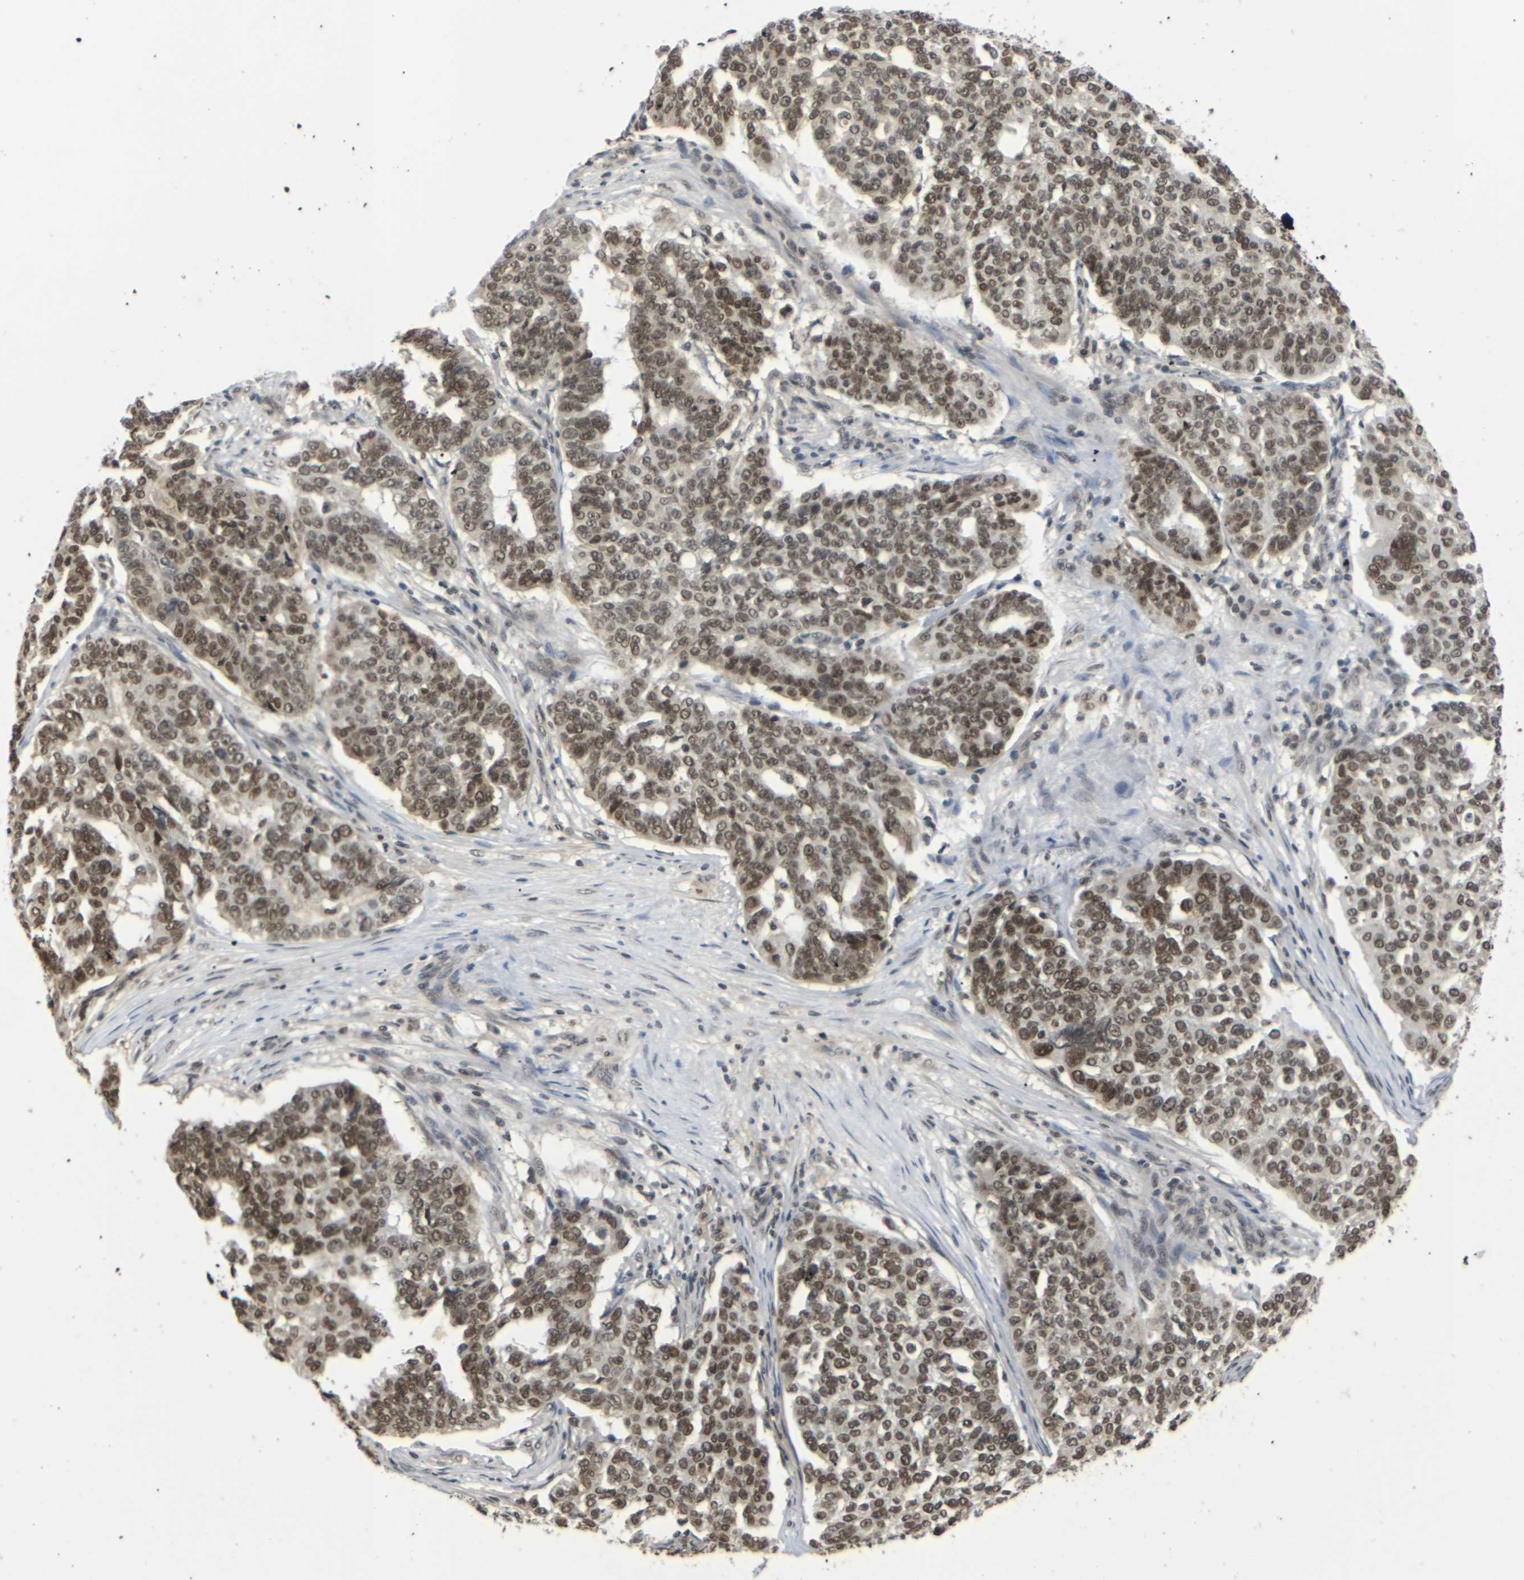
{"staining": {"intensity": "moderate", "quantity": ">75%", "location": "cytoplasmic/membranous,nuclear"}, "tissue": "ovarian cancer", "cell_type": "Tumor cells", "image_type": "cancer", "snomed": [{"axis": "morphology", "description": "Cystadenocarcinoma, serous, NOS"}, {"axis": "topography", "description": "Ovary"}], "caption": "DAB immunohistochemical staining of serous cystadenocarcinoma (ovarian) exhibits moderate cytoplasmic/membranous and nuclear protein staining in about >75% of tumor cells.", "gene": "NELFA", "patient": {"sex": "female", "age": 59}}